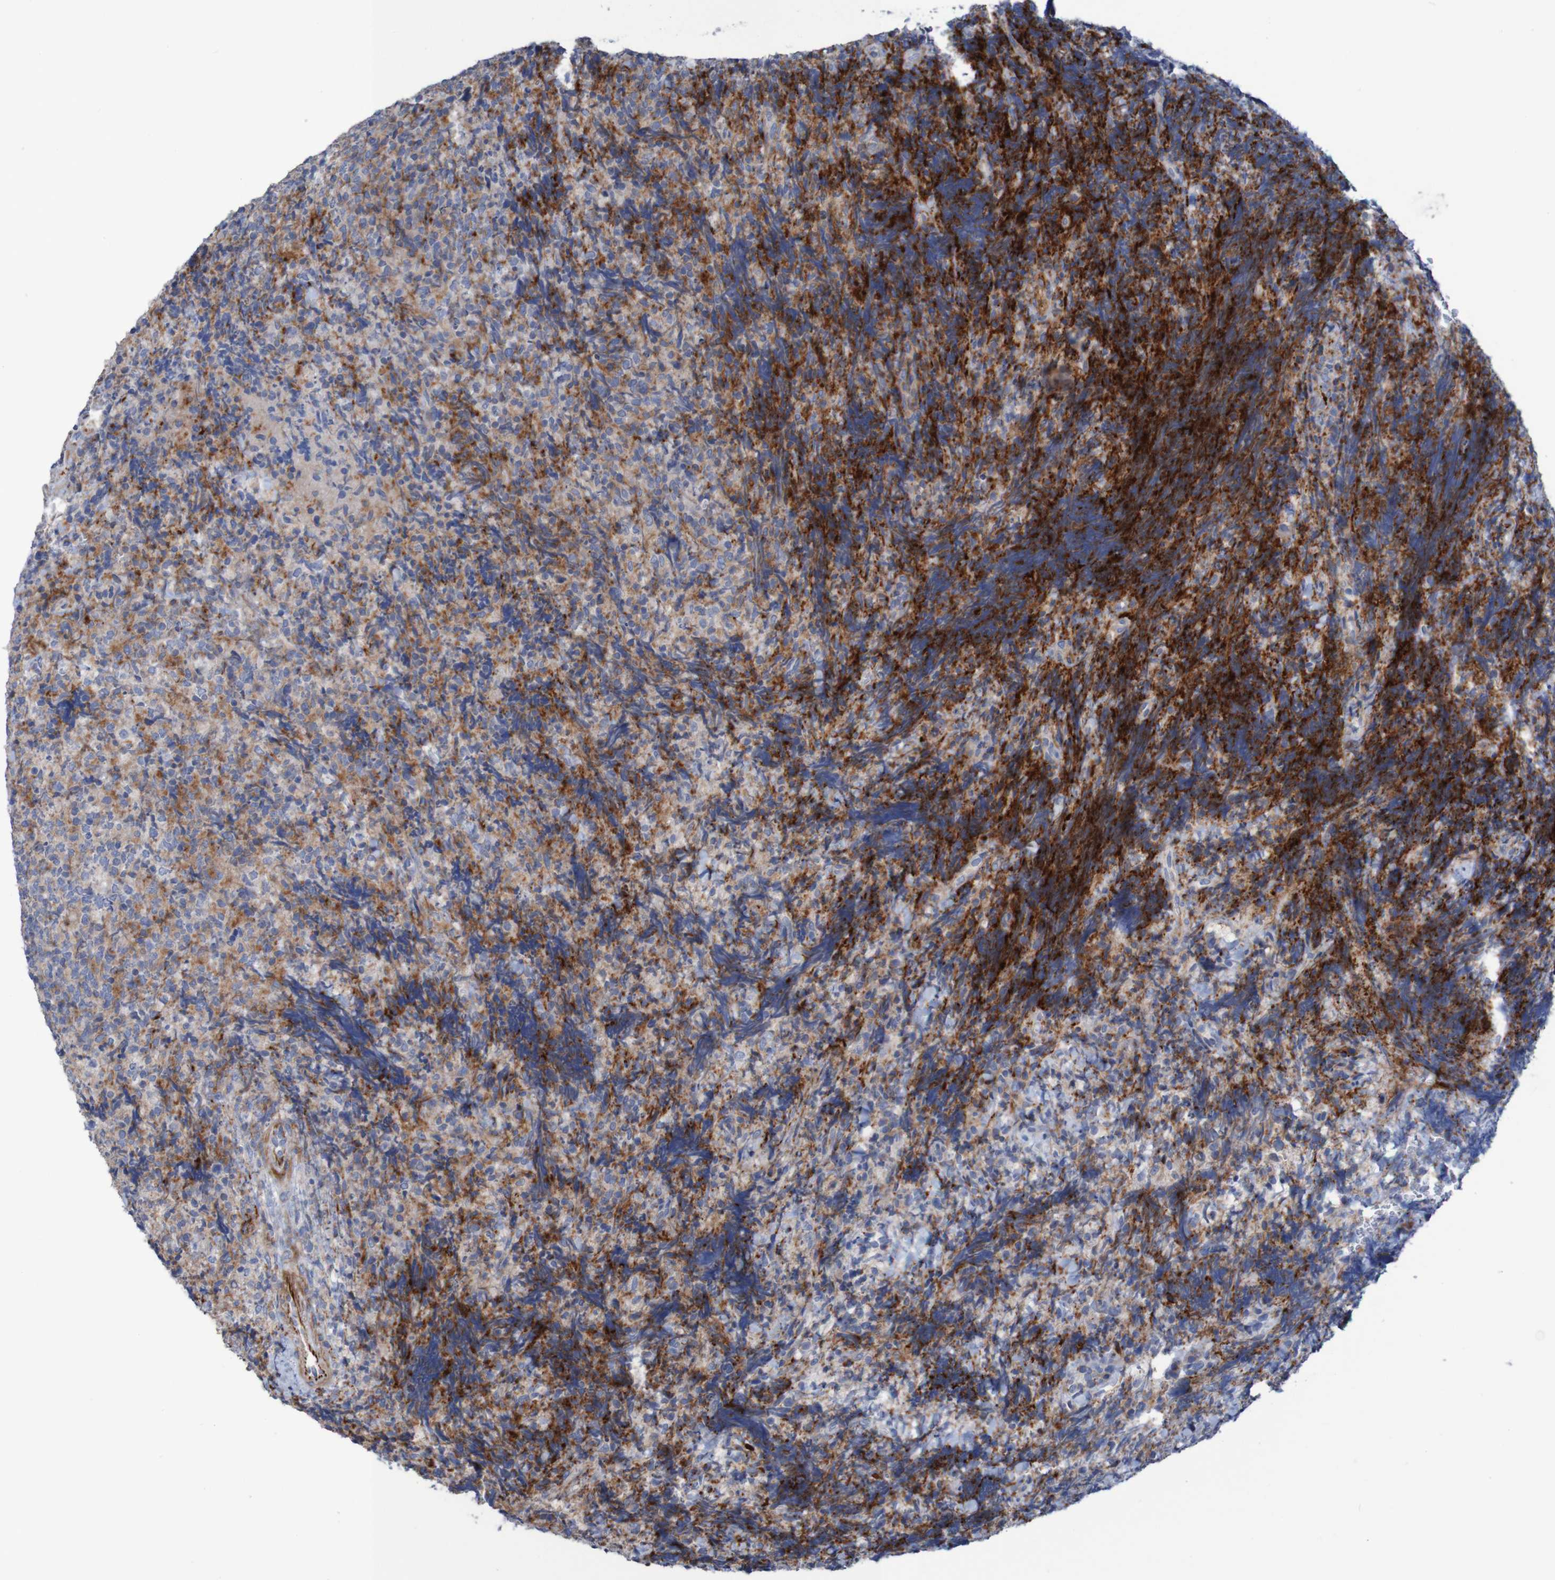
{"staining": {"intensity": "strong", "quantity": "<25%", "location": "cytoplasmic/membranous"}, "tissue": "lymphoma", "cell_type": "Tumor cells", "image_type": "cancer", "snomed": [{"axis": "morphology", "description": "Malignant lymphoma, non-Hodgkin's type, High grade"}, {"axis": "topography", "description": "Tonsil"}], "caption": "This micrograph demonstrates immunohistochemistry (IHC) staining of human malignant lymphoma, non-Hodgkin's type (high-grade), with medium strong cytoplasmic/membranous expression in approximately <25% of tumor cells.", "gene": "RNF182", "patient": {"sex": "female", "age": 36}}